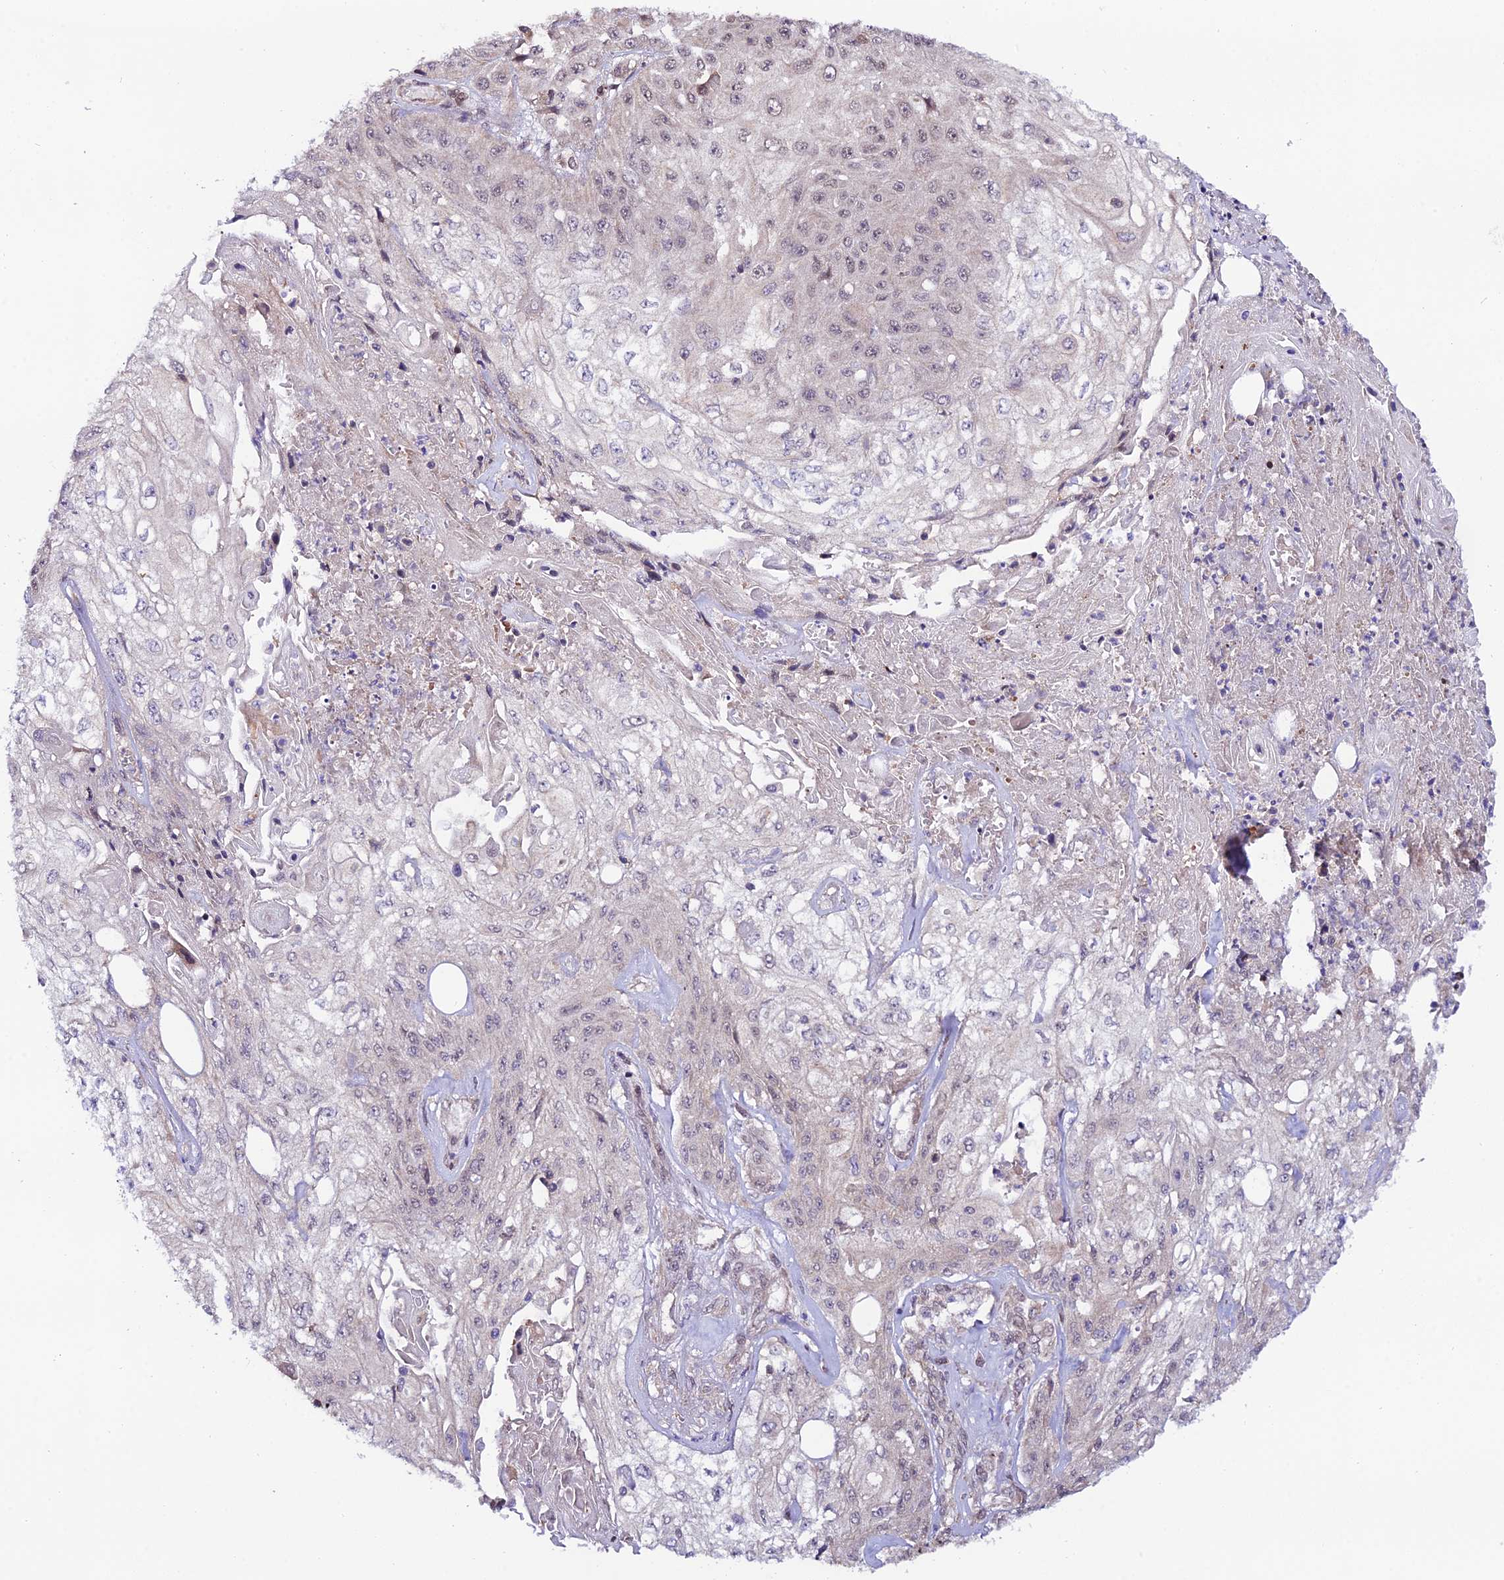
{"staining": {"intensity": "weak", "quantity": "<25%", "location": "nuclear"}, "tissue": "skin cancer", "cell_type": "Tumor cells", "image_type": "cancer", "snomed": [{"axis": "morphology", "description": "Squamous cell carcinoma, NOS"}, {"axis": "morphology", "description": "Squamous cell carcinoma, metastatic, NOS"}, {"axis": "topography", "description": "Skin"}, {"axis": "topography", "description": "Lymph node"}], "caption": "Histopathology image shows no significant protein expression in tumor cells of metastatic squamous cell carcinoma (skin).", "gene": "TRIM40", "patient": {"sex": "male", "age": 75}}